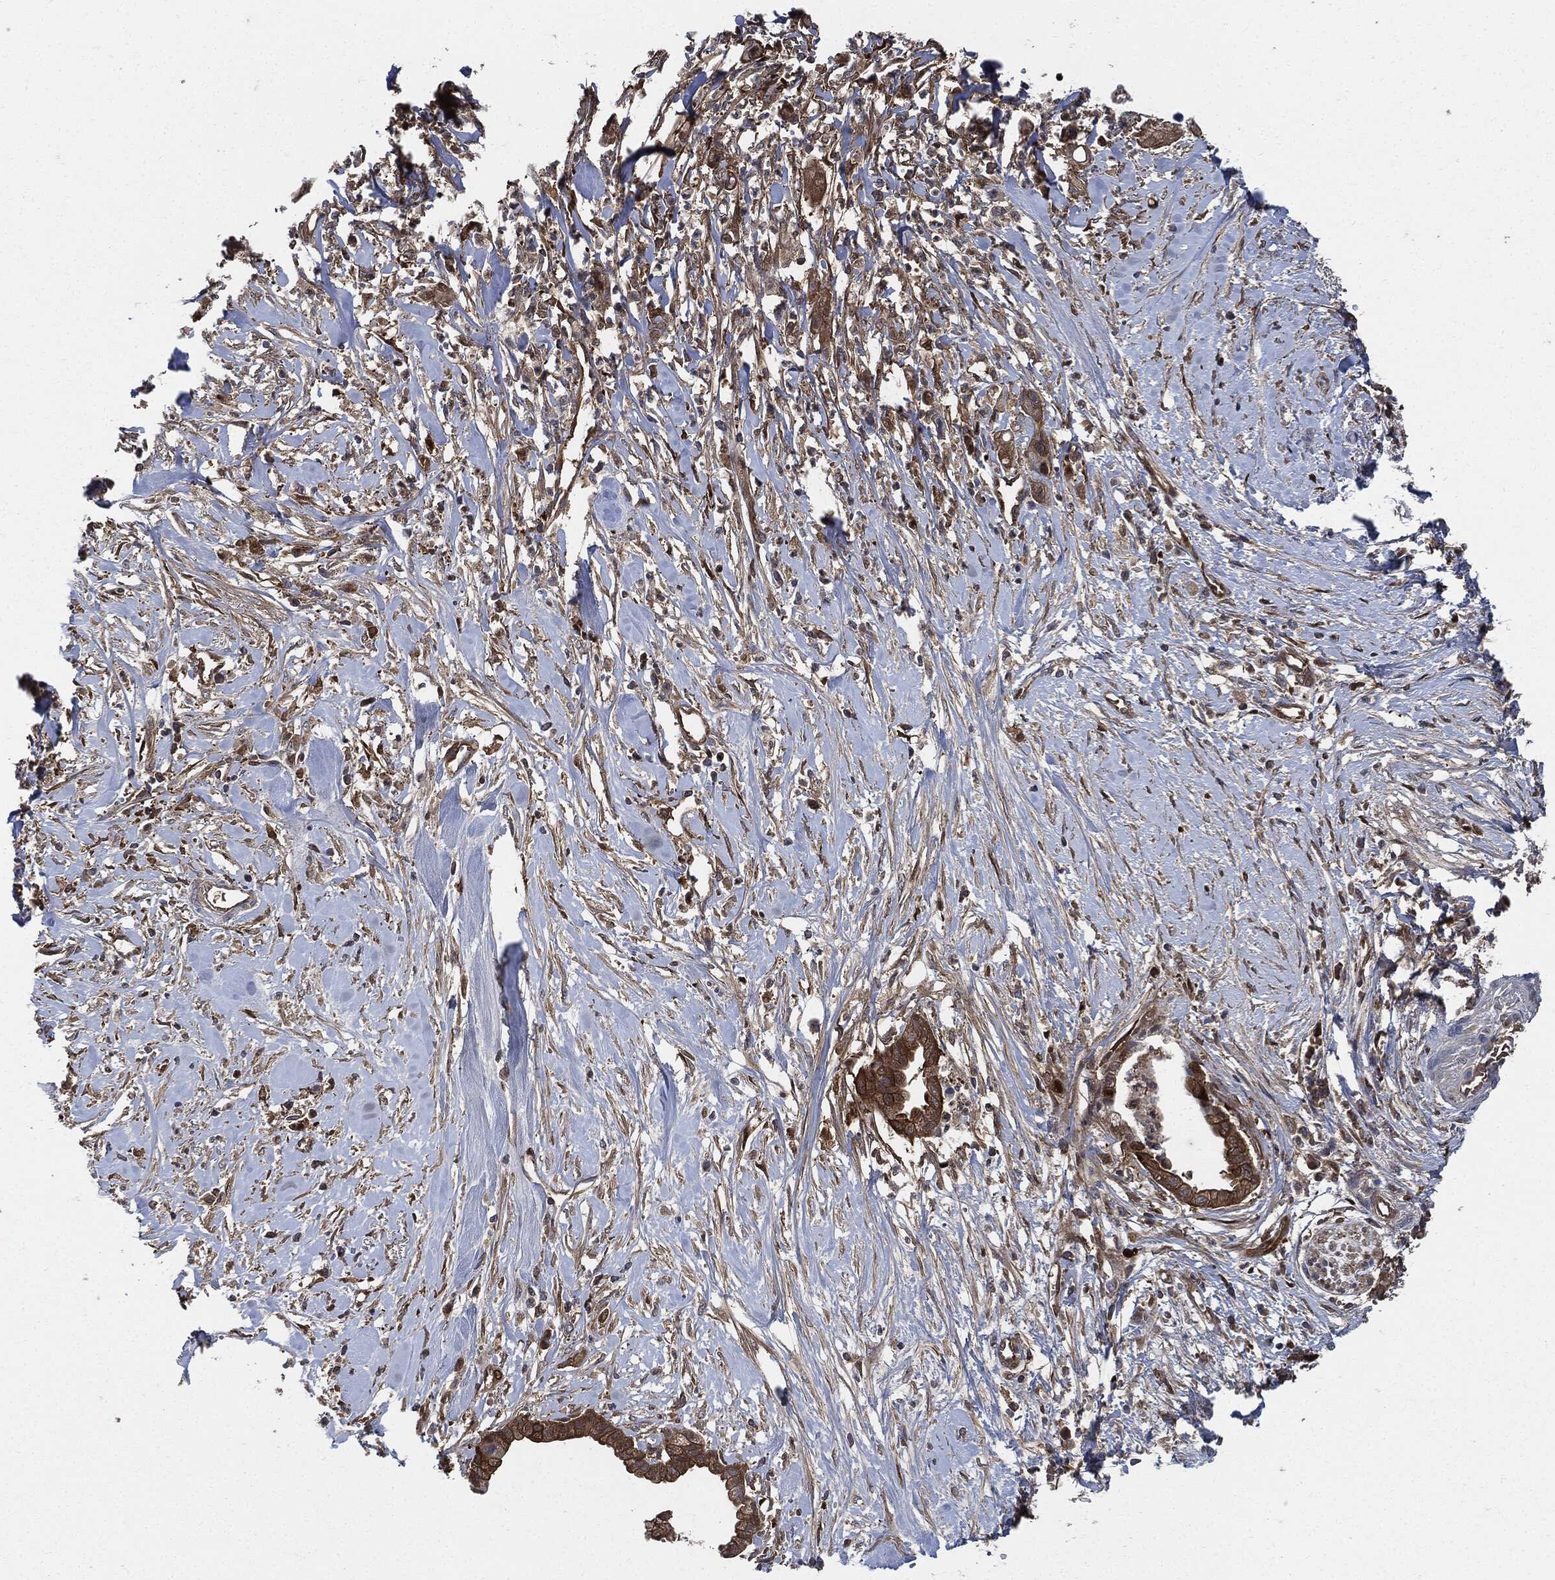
{"staining": {"intensity": "strong", "quantity": ">75%", "location": "cytoplasmic/membranous"}, "tissue": "pancreatic cancer", "cell_type": "Tumor cells", "image_type": "cancer", "snomed": [{"axis": "morphology", "description": "Normal tissue, NOS"}, {"axis": "morphology", "description": "Adenocarcinoma, NOS"}, {"axis": "topography", "description": "Pancreas"}], "caption": "A brown stain shows strong cytoplasmic/membranous staining of a protein in adenocarcinoma (pancreatic) tumor cells.", "gene": "XPNPEP1", "patient": {"sex": "female", "age": 58}}